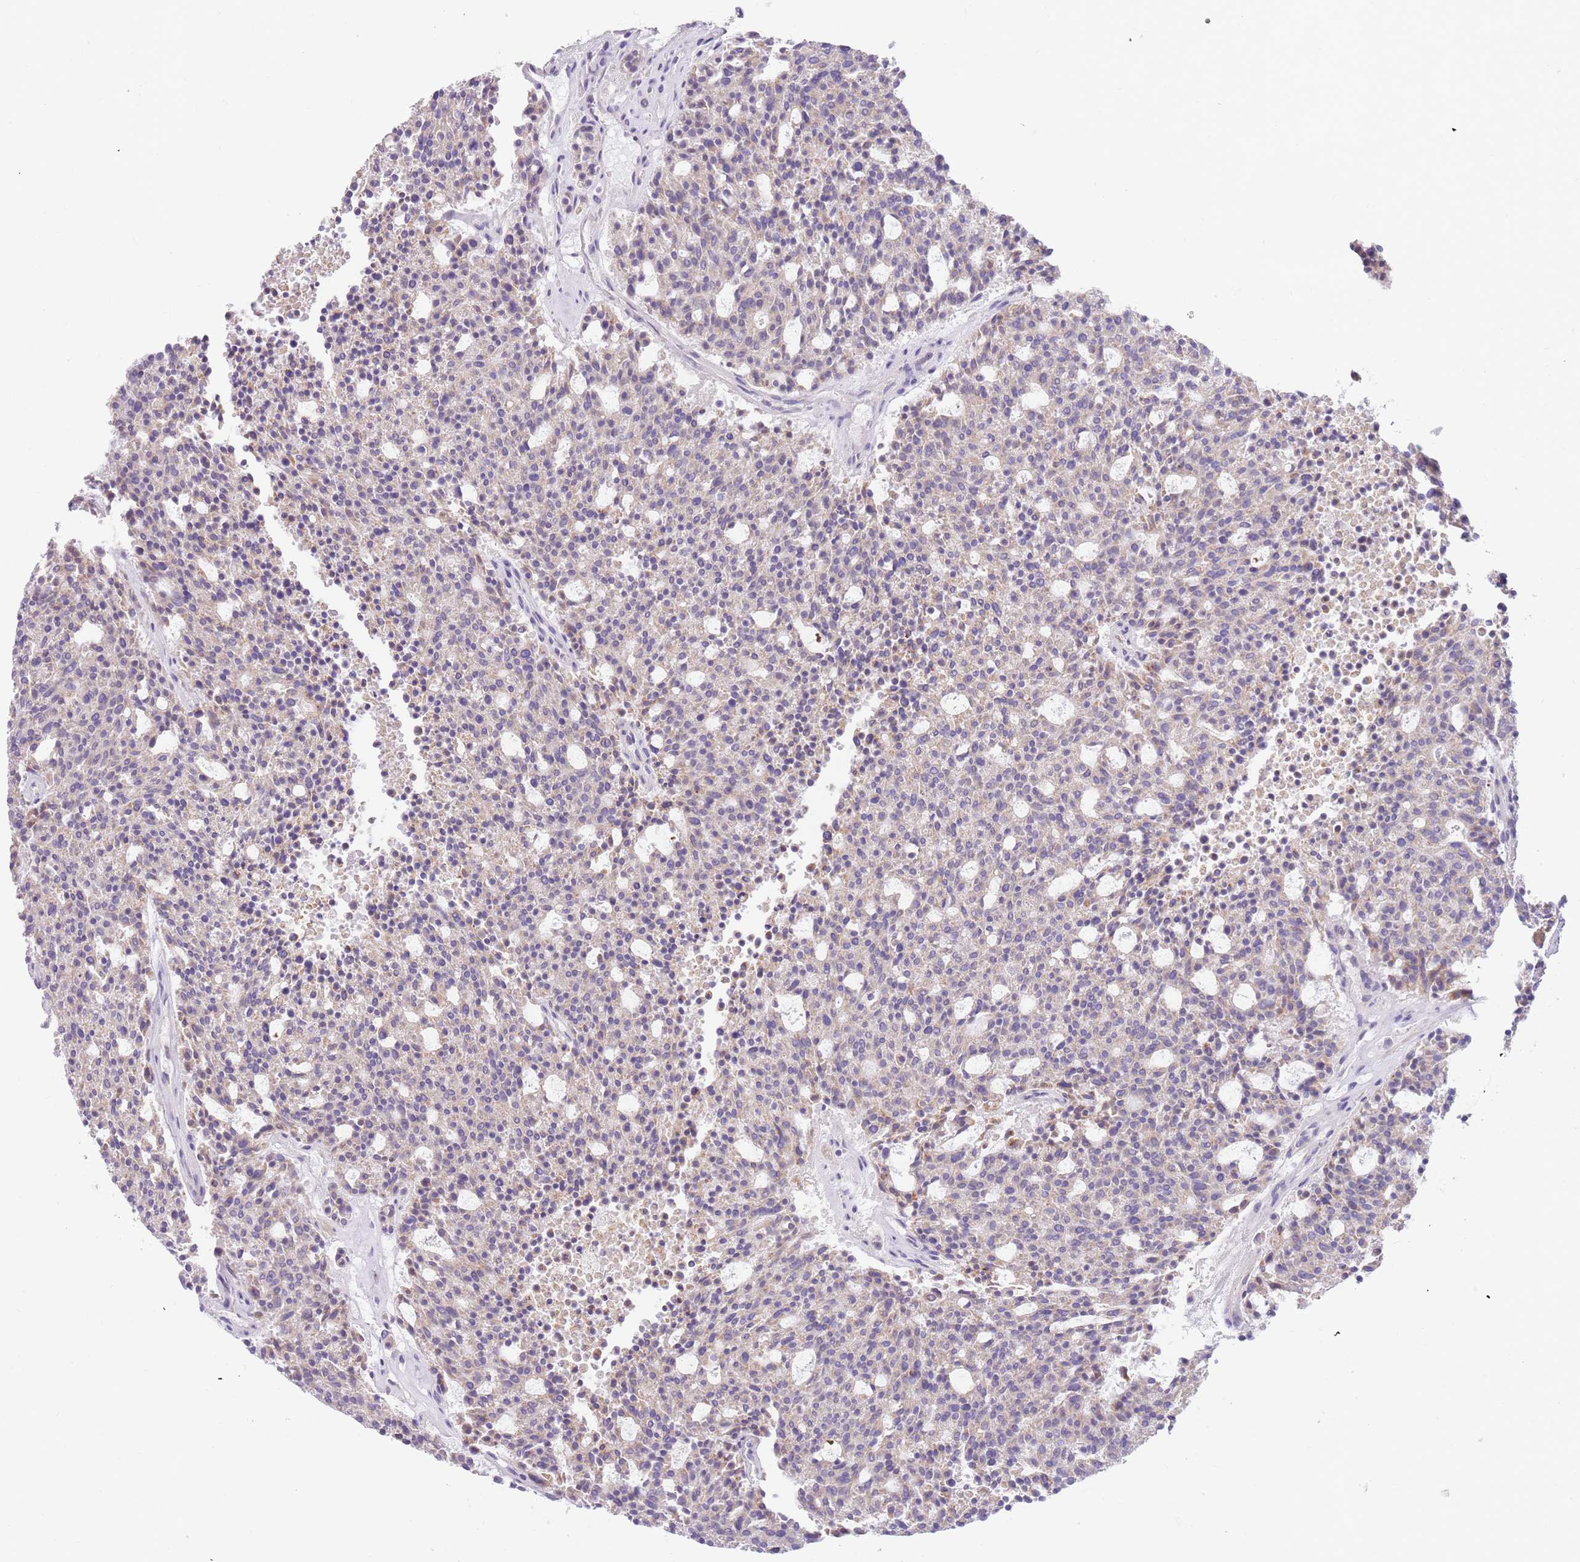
{"staining": {"intensity": "weak", "quantity": "<25%", "location": "cytoplasmic/membranous"}, "tissue": "carcinoid", "cell_type": "Tumor cells", "image_type": "cancer", "snomed": [{"axis": "morphology", "description": "Carcinoid, malignant, NOS"}, {"axis": "topography", "description": "Pancreas"}], "caption": "Immunohistochemistry histopathology image of neoplastic tissue: carcinoid stained with DAB (3,3'-diaminobenzidine) displays no significant protein staining in tumor cells.", "gene": "DNAJA3", "patient": {"sex": "female", "age": 54}}